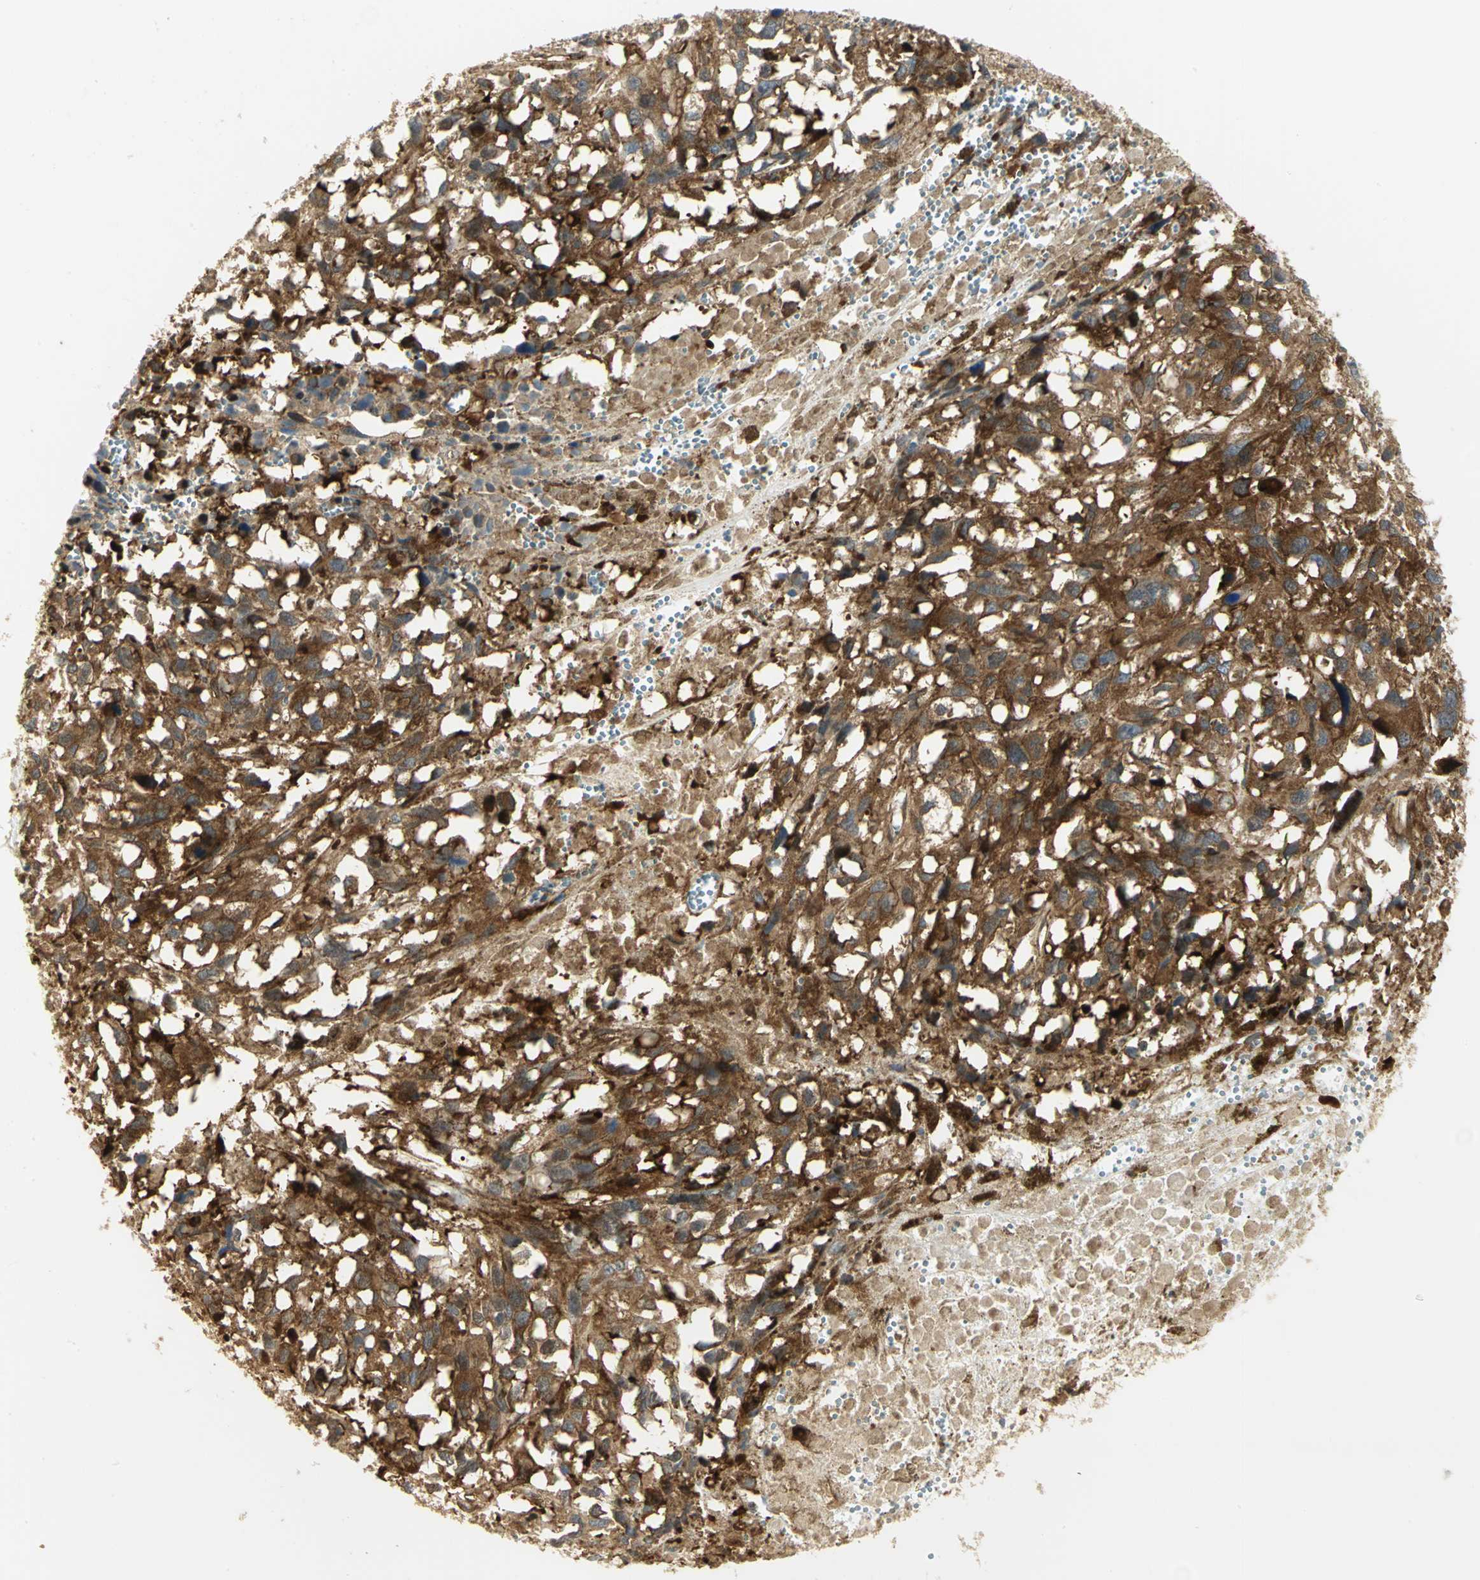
{"staining": {"intensity": "strong", "quantity": ">75%", "location": "cytoplasmic/membranous"}, "tissue": "melanoma", "cell_type": "Tumor cells", "image_type": "cancer", "snomed": [{"axis": "morphology", "description": "Malignant melanoma, Metastatic site"}, {"axis": "topography", "description": "Lymph node"}], "caption": "IHC staining of melanoma, which demonstrates high levels of strong cytoplasmic/membranous positivity in about >75% of tumor cells indicating strong cytoplasmic/membranous protein expression. The staining was performed using DAB (brown) for protein detection and nuclei were counterstained in hematoxylin (blue).", "gene": "EEA1", "patient": {"sex": "male", "age": 59}}